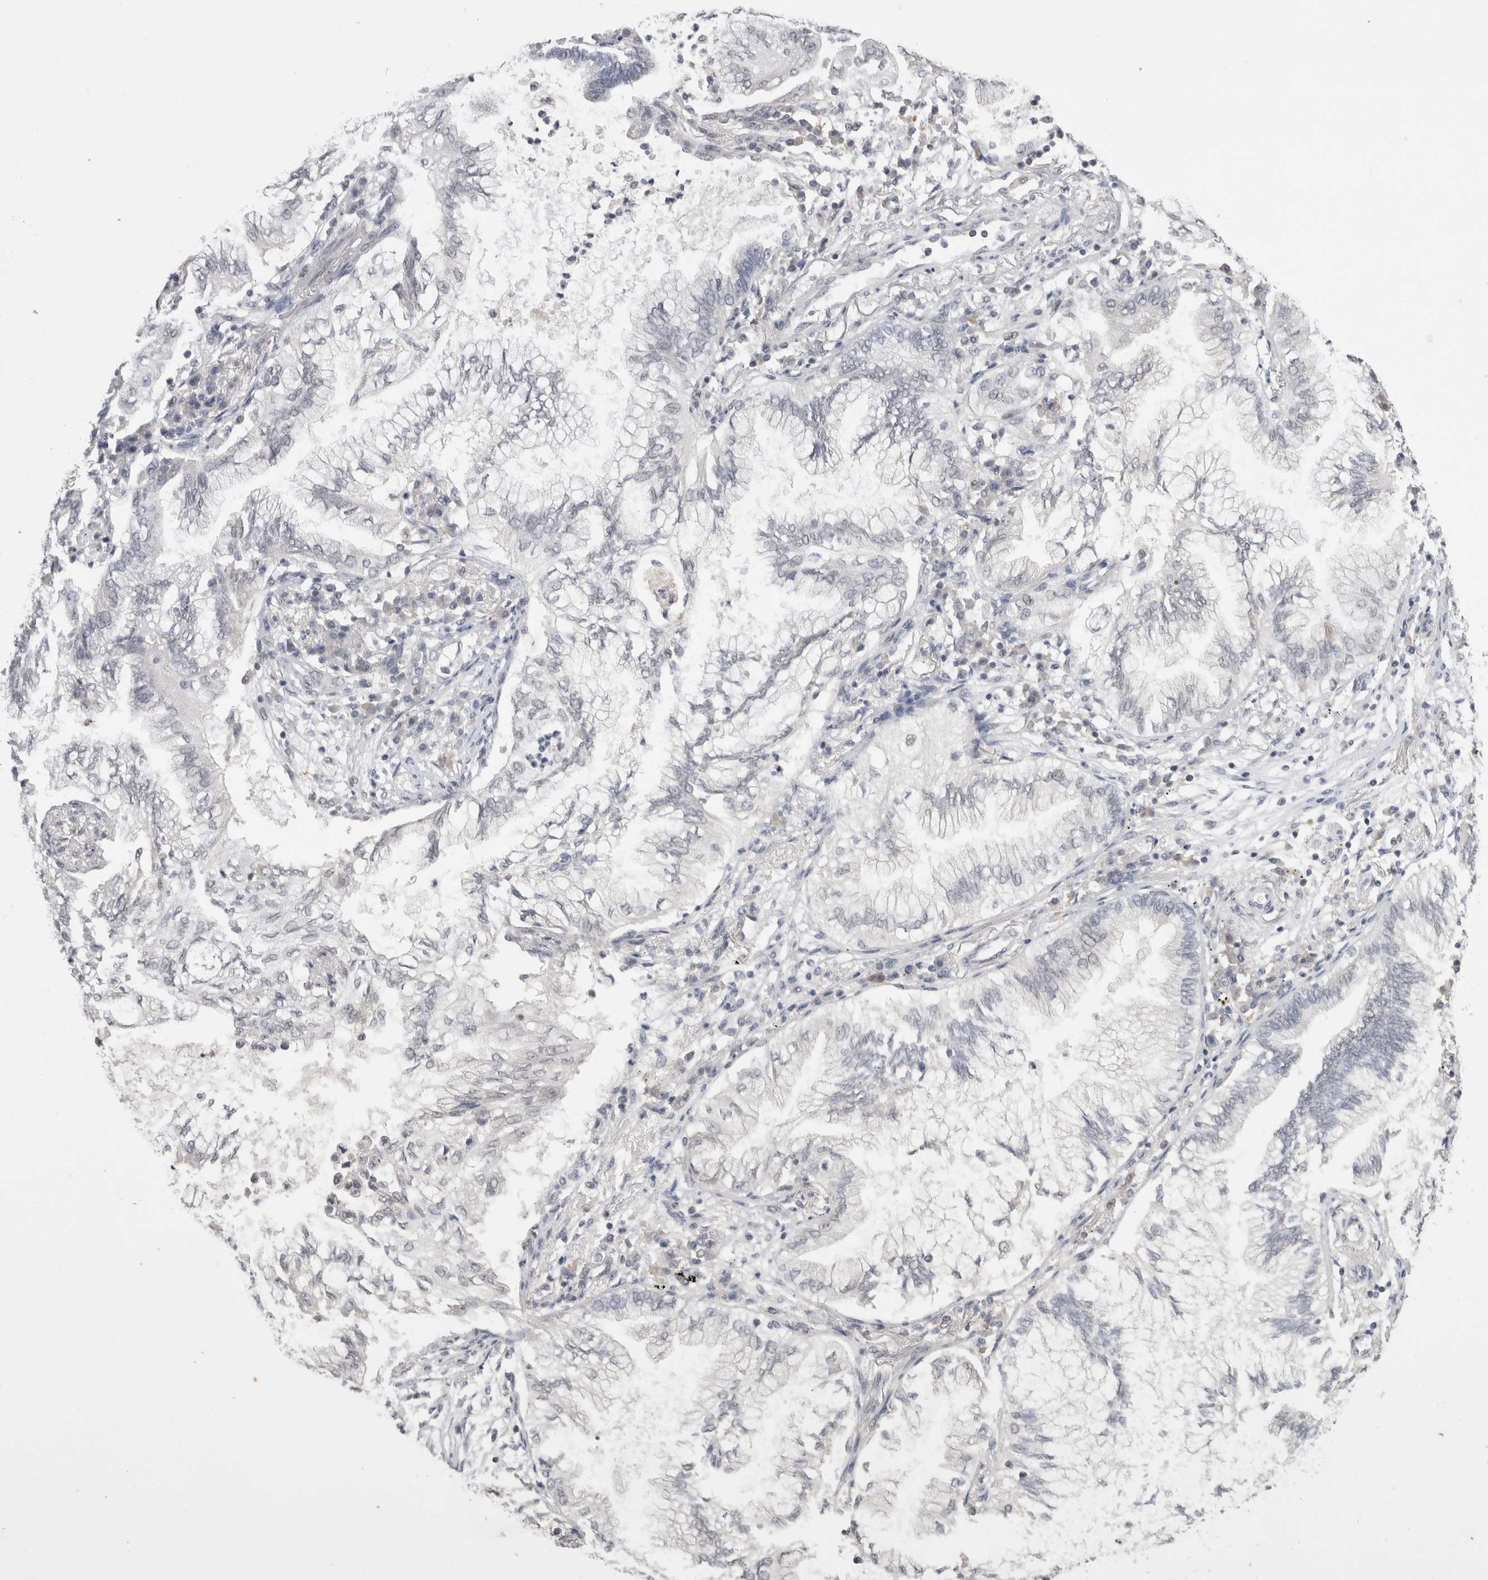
{"staining": {"intensity": "negative", "quantity": "none", "location": "none"}, "tissue": "lung cancer", "cell_type": "Tumor cells", "image_type": "cancer", "snomed": [{"axis": "morphology", "description": "Normal tissue, NOS"}, {"axis": "morphology", "description": "Adenocarcinoma, NOS"}, {"axis": "topography", "description": "Bronchus"}, {"axis": "topography", "description": "Lung"}], "caption": "Tumor cells are negative for protein expression in human lung cancer. (Stains: DAB (3,3'-diaminobenzidine) immunohistochemistry with hematoxylin counter stain, Microscopy: brightfield microscopy at high magnification).", "gene": "DAXX", "patient": {"sex": "female", "age": 70}}